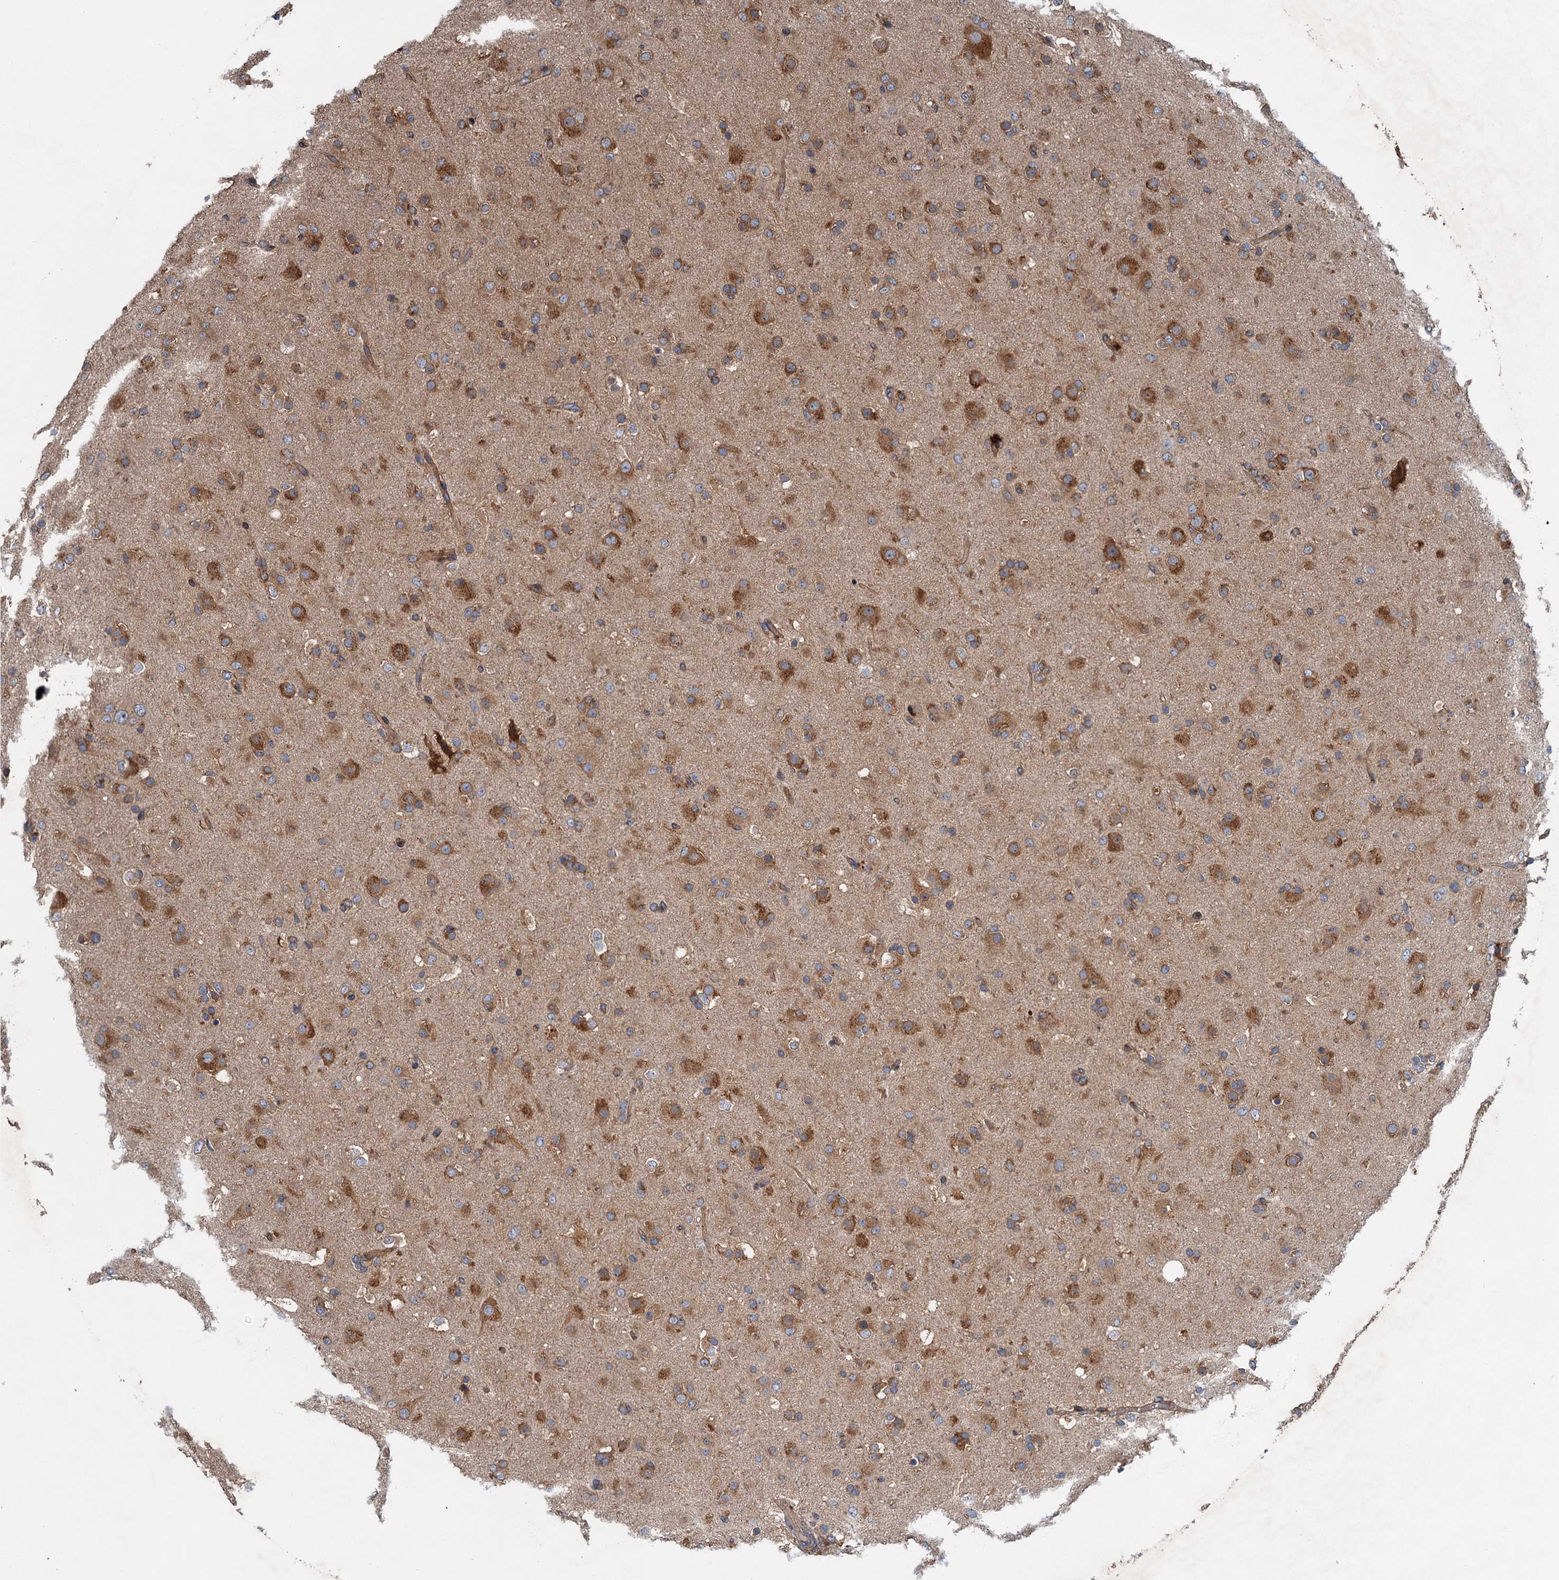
{"staining": {"intensity": "moderate", "quantity": ">75%", "location": "cytoplasmic/membranous"}, "tissue": "glioma", "cell_type": "Tumor cells", "image_type": "cancer", "snomed": [{"axis": "morphology", "description": "Glioma, malignant, Low grade"}, {"axis": "topography", "description": "Brain"}], "caption": "This histopathology image exhibits IHC staining of glioma, with medium moderate cytoplasmic/membranous expression in approximately >75% of tumor cells.", "gene": "COG3", "patient": {"sex": "male", "age": 65}}